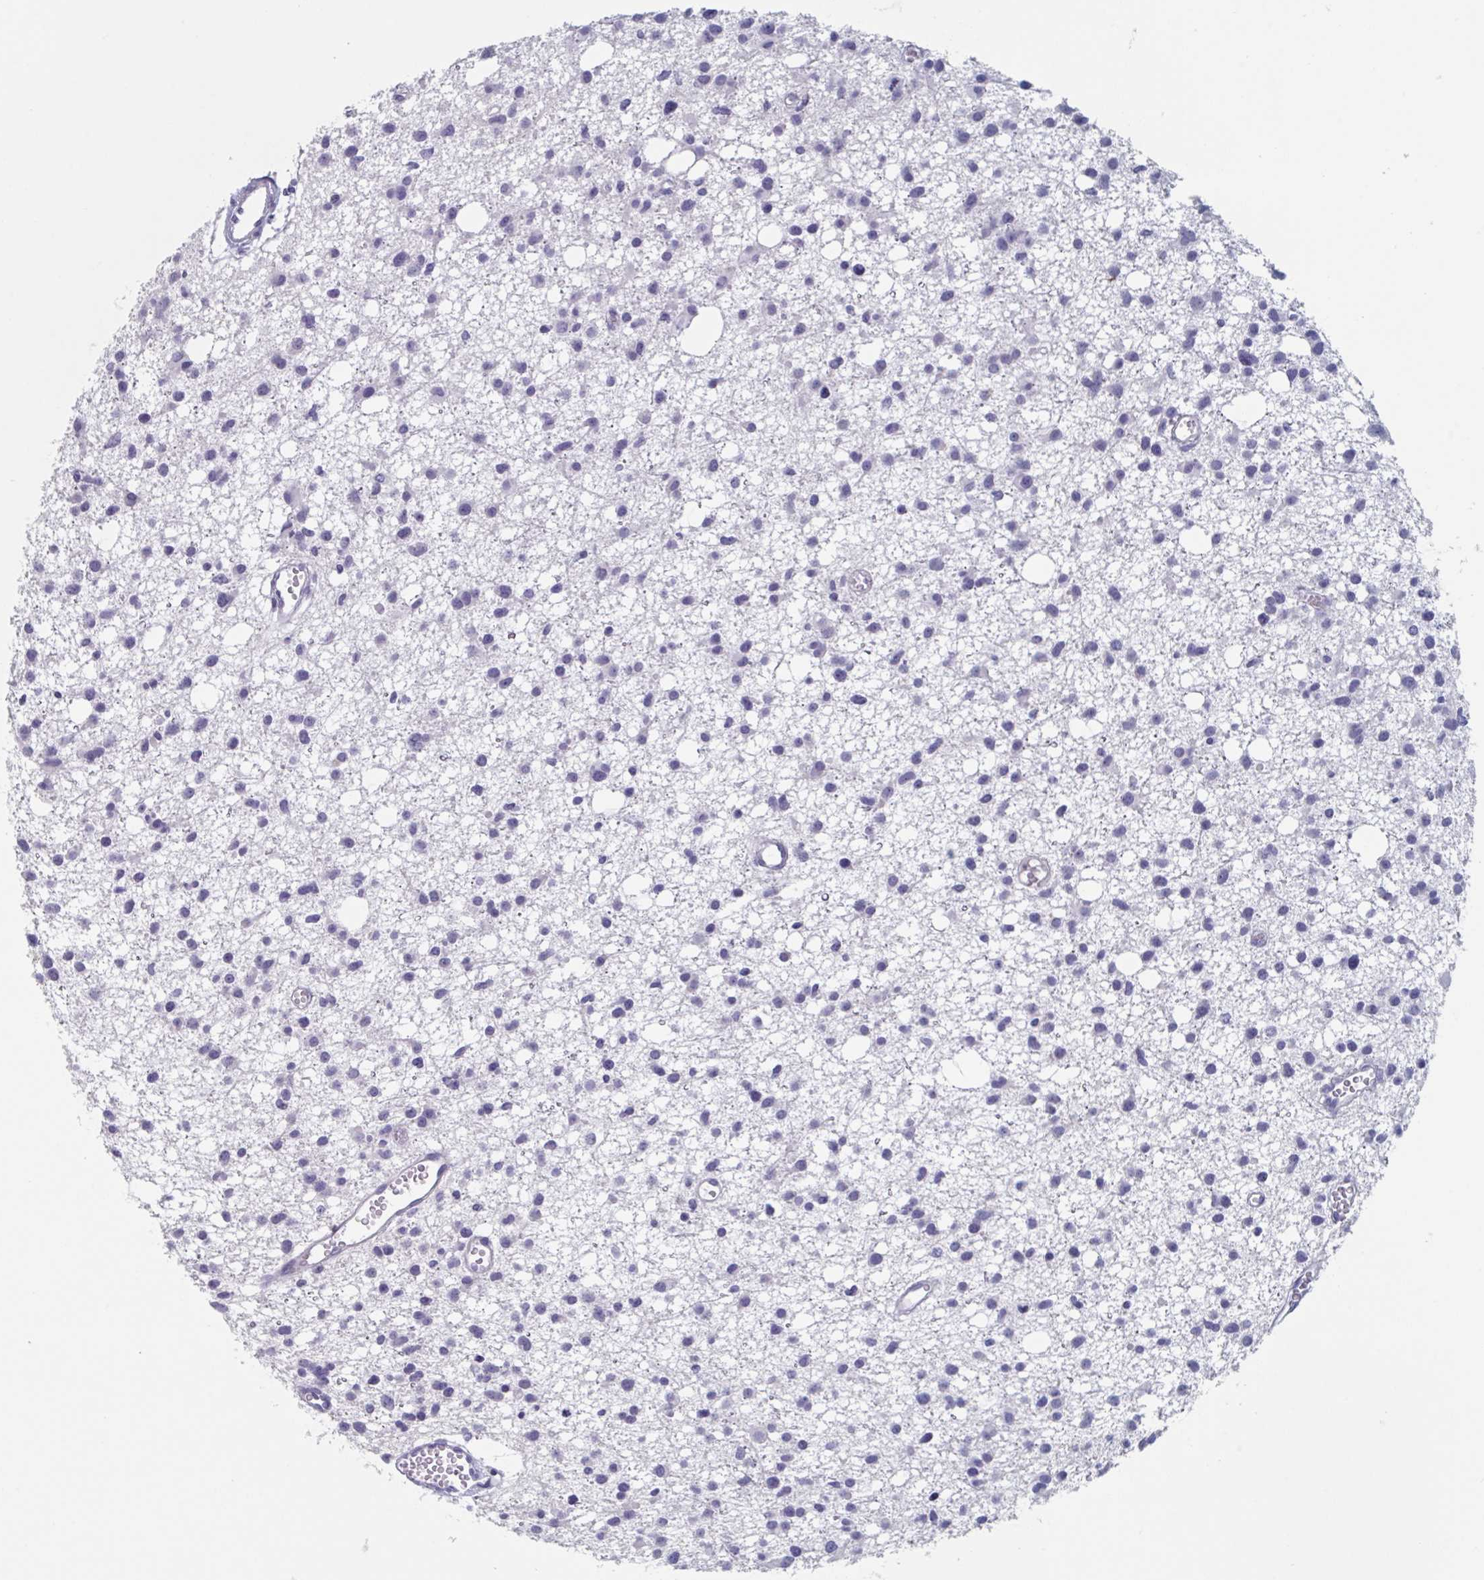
{"staining": {"intensity": "negative", "quantity": "none", "location": "none"}, "tissue": "glioma", "cell_type": "Tumor cells", "image_type": "cancer", "snomed": [{"axis": "morphology", "description": "Glioma, malignant, High grade"}, {"axis": "topography", "description": "Brain"}], "caption": "Malignant glioma (high-grade) stained for a protein using immunohistochemistry reveals no positivity tumor cells.", "gene": "NDUFC2", "patient": {"sex": "male", "age": 23}}